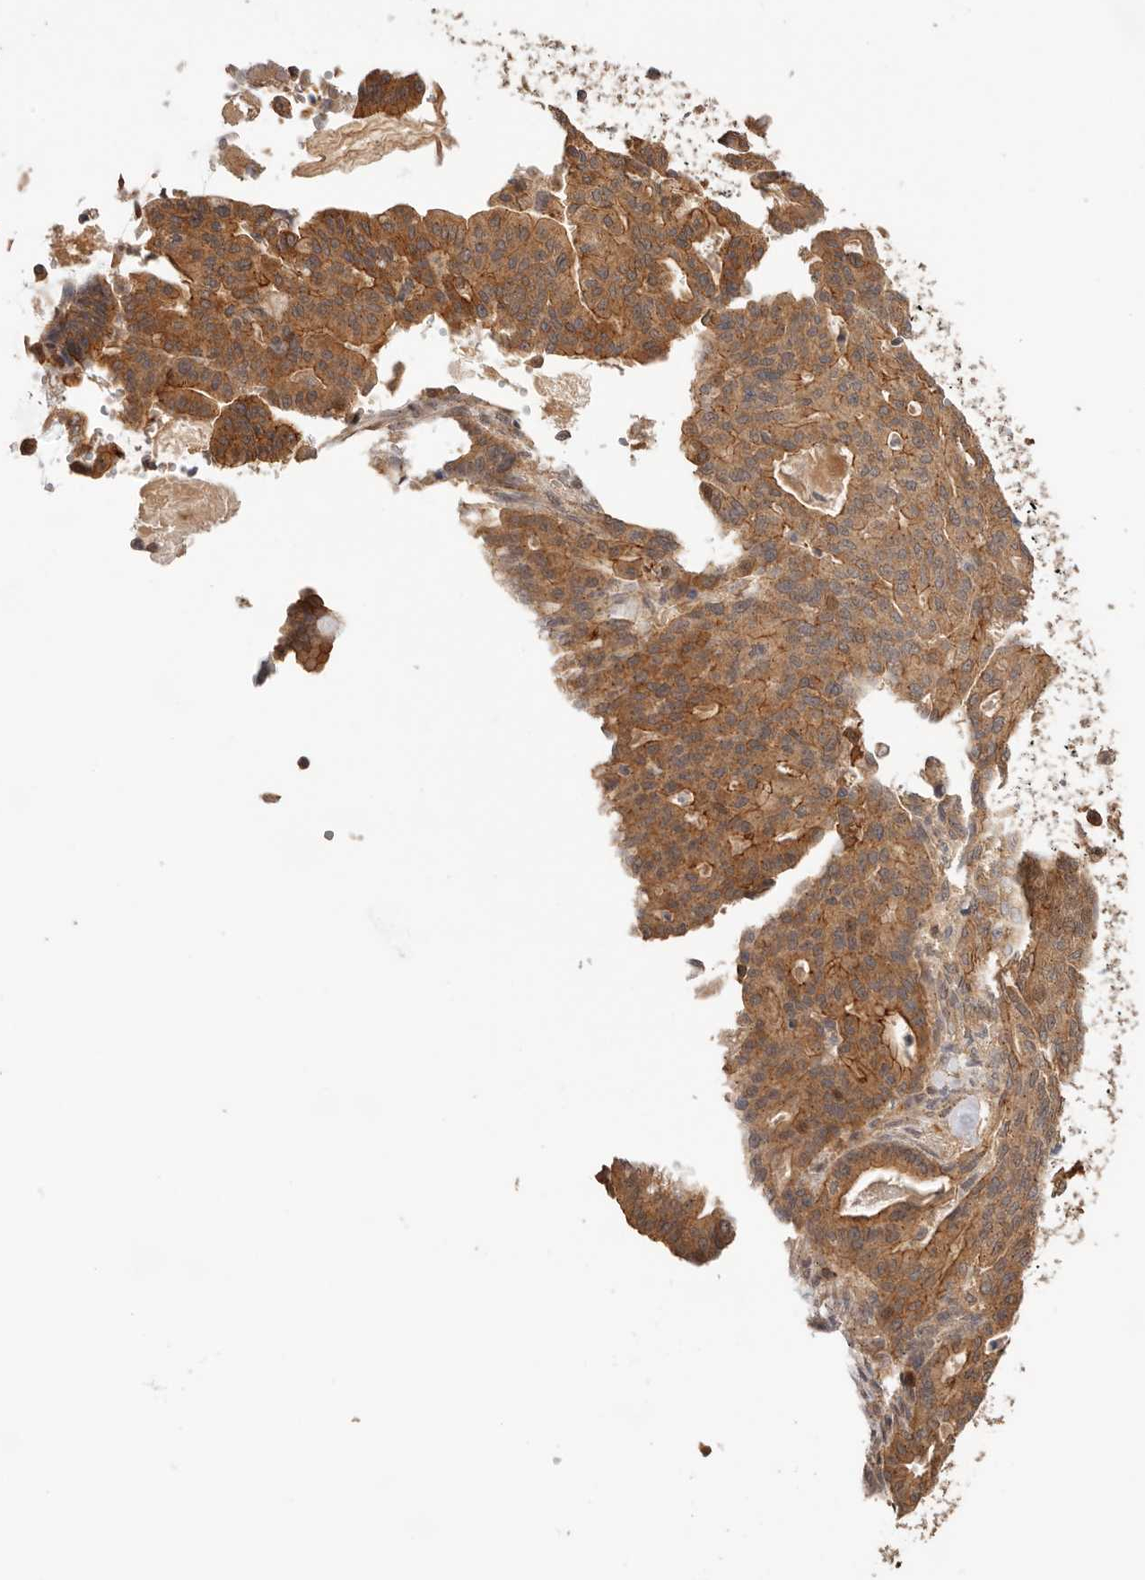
{"staining": {"intensity": "moderate", "quantity": ">75%", "location": "cytoplasmic/membranous"}, "tissue": "pancreatic cancer", "cell_type": "Tumor cells", "image_type": "cancer", "snomed": [{"axis": "morphology", "description": "Adenocarcinoma, NOS"}, {"axis": "topography", "description": "Pancreas"}], "caption": "Pancreatic cancer (adenocarcinoma) was stained to show a protein in brown. There is medium levels of moderate cytoplasmic/membranous positivity in approximately >75% of tumor cells.", "gene": "AFDN", "patient": {"sex": "male", "age": 63}}